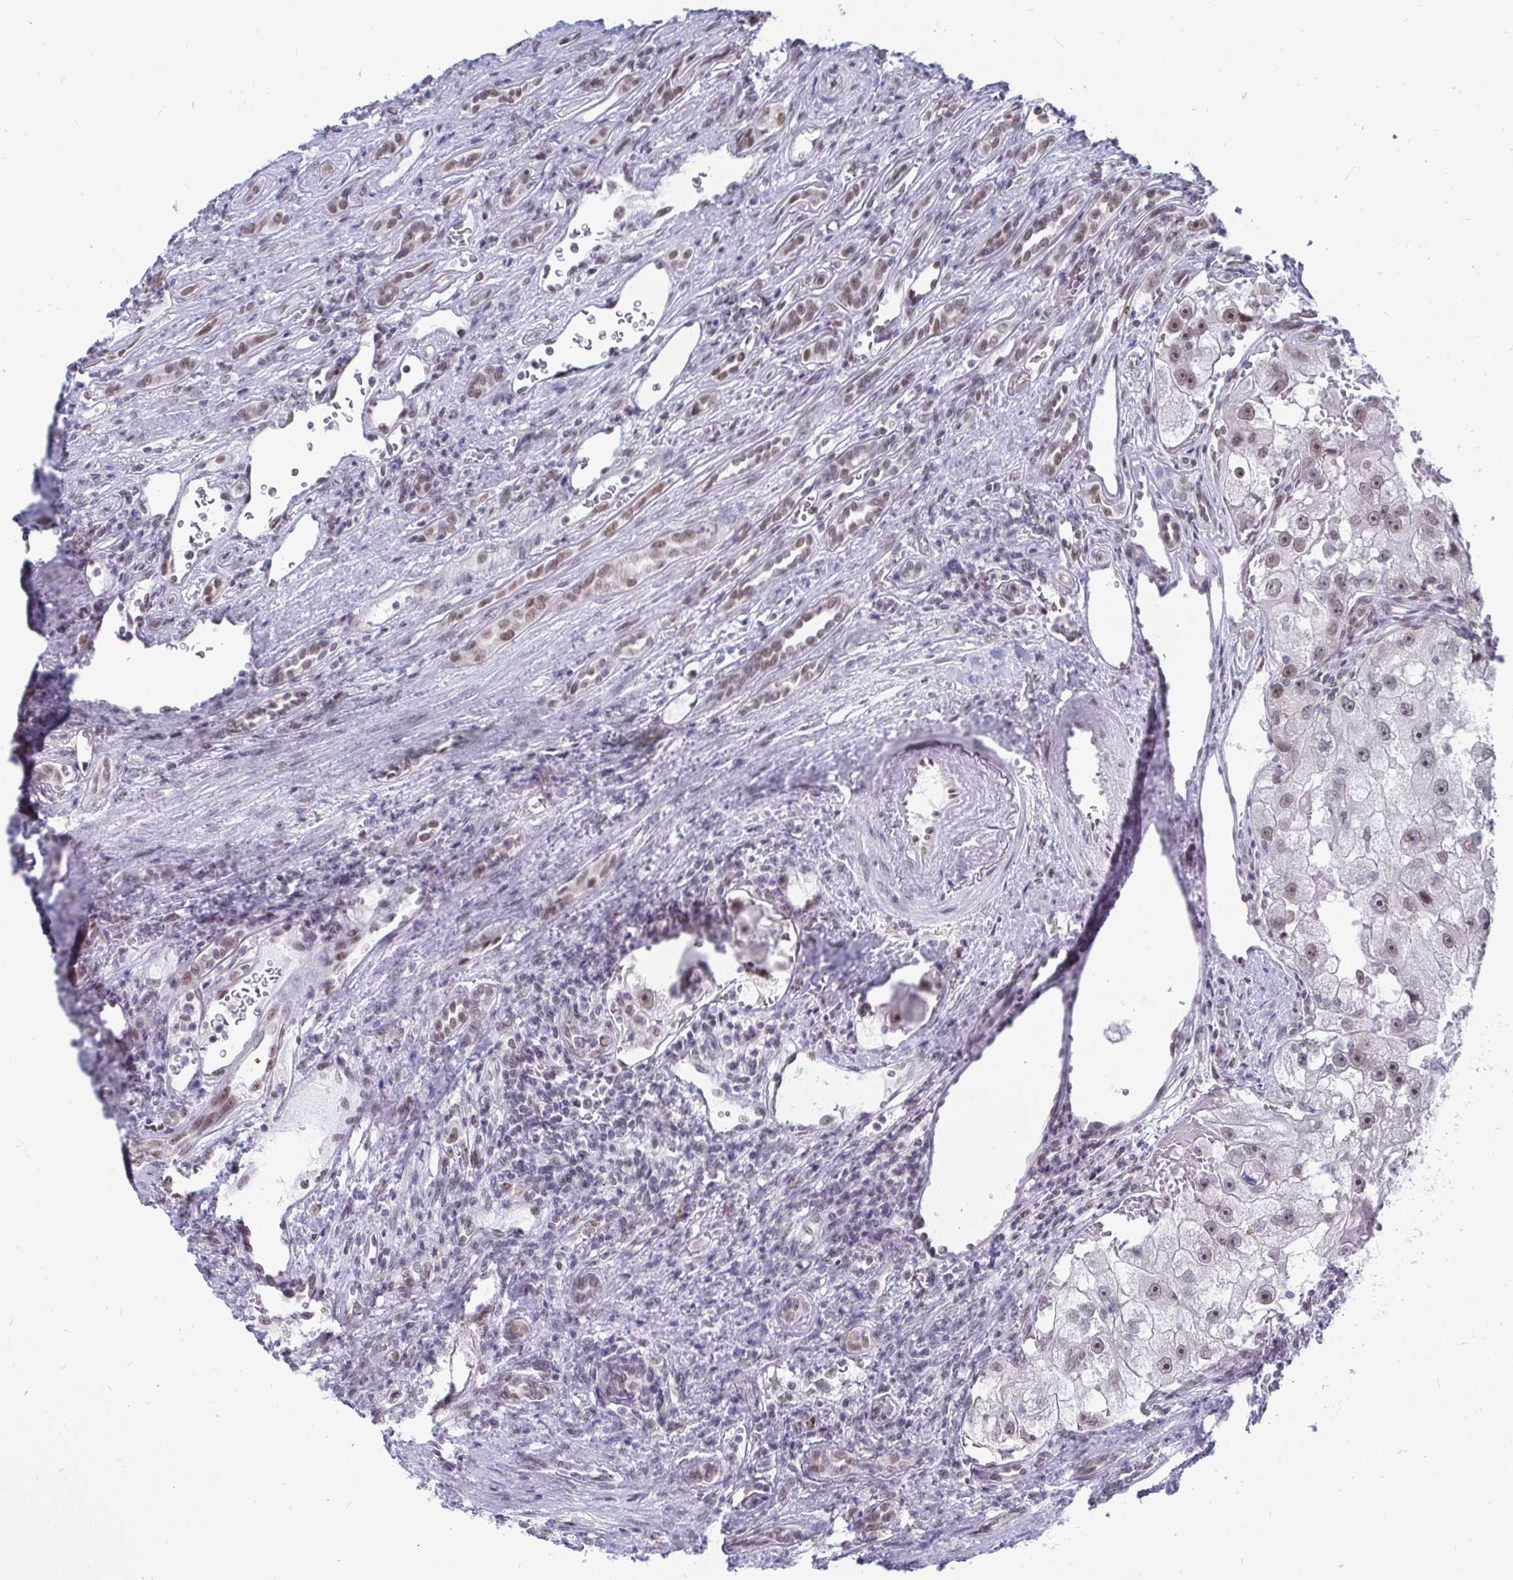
{"staining": {"intensity": "weak", "quantity": "25%-75%", "location": "nuclear"}, "tissue": "renal cancer", "cell_type": "Tumor cells", "image_type": "cancer", "snomed": [{"axis": "morphology", "description": "Adenocarcinoma, NOS"}, {"axis": "topography", "description": "Kidney"}], "caption": "Immunohistochemical staining of renal cancer reveals weak nuclear protein staining in approximately 25%-75% of tumor cells.", "gene": "TRIP12", "patient": {"sex": "male", "age": 63}}